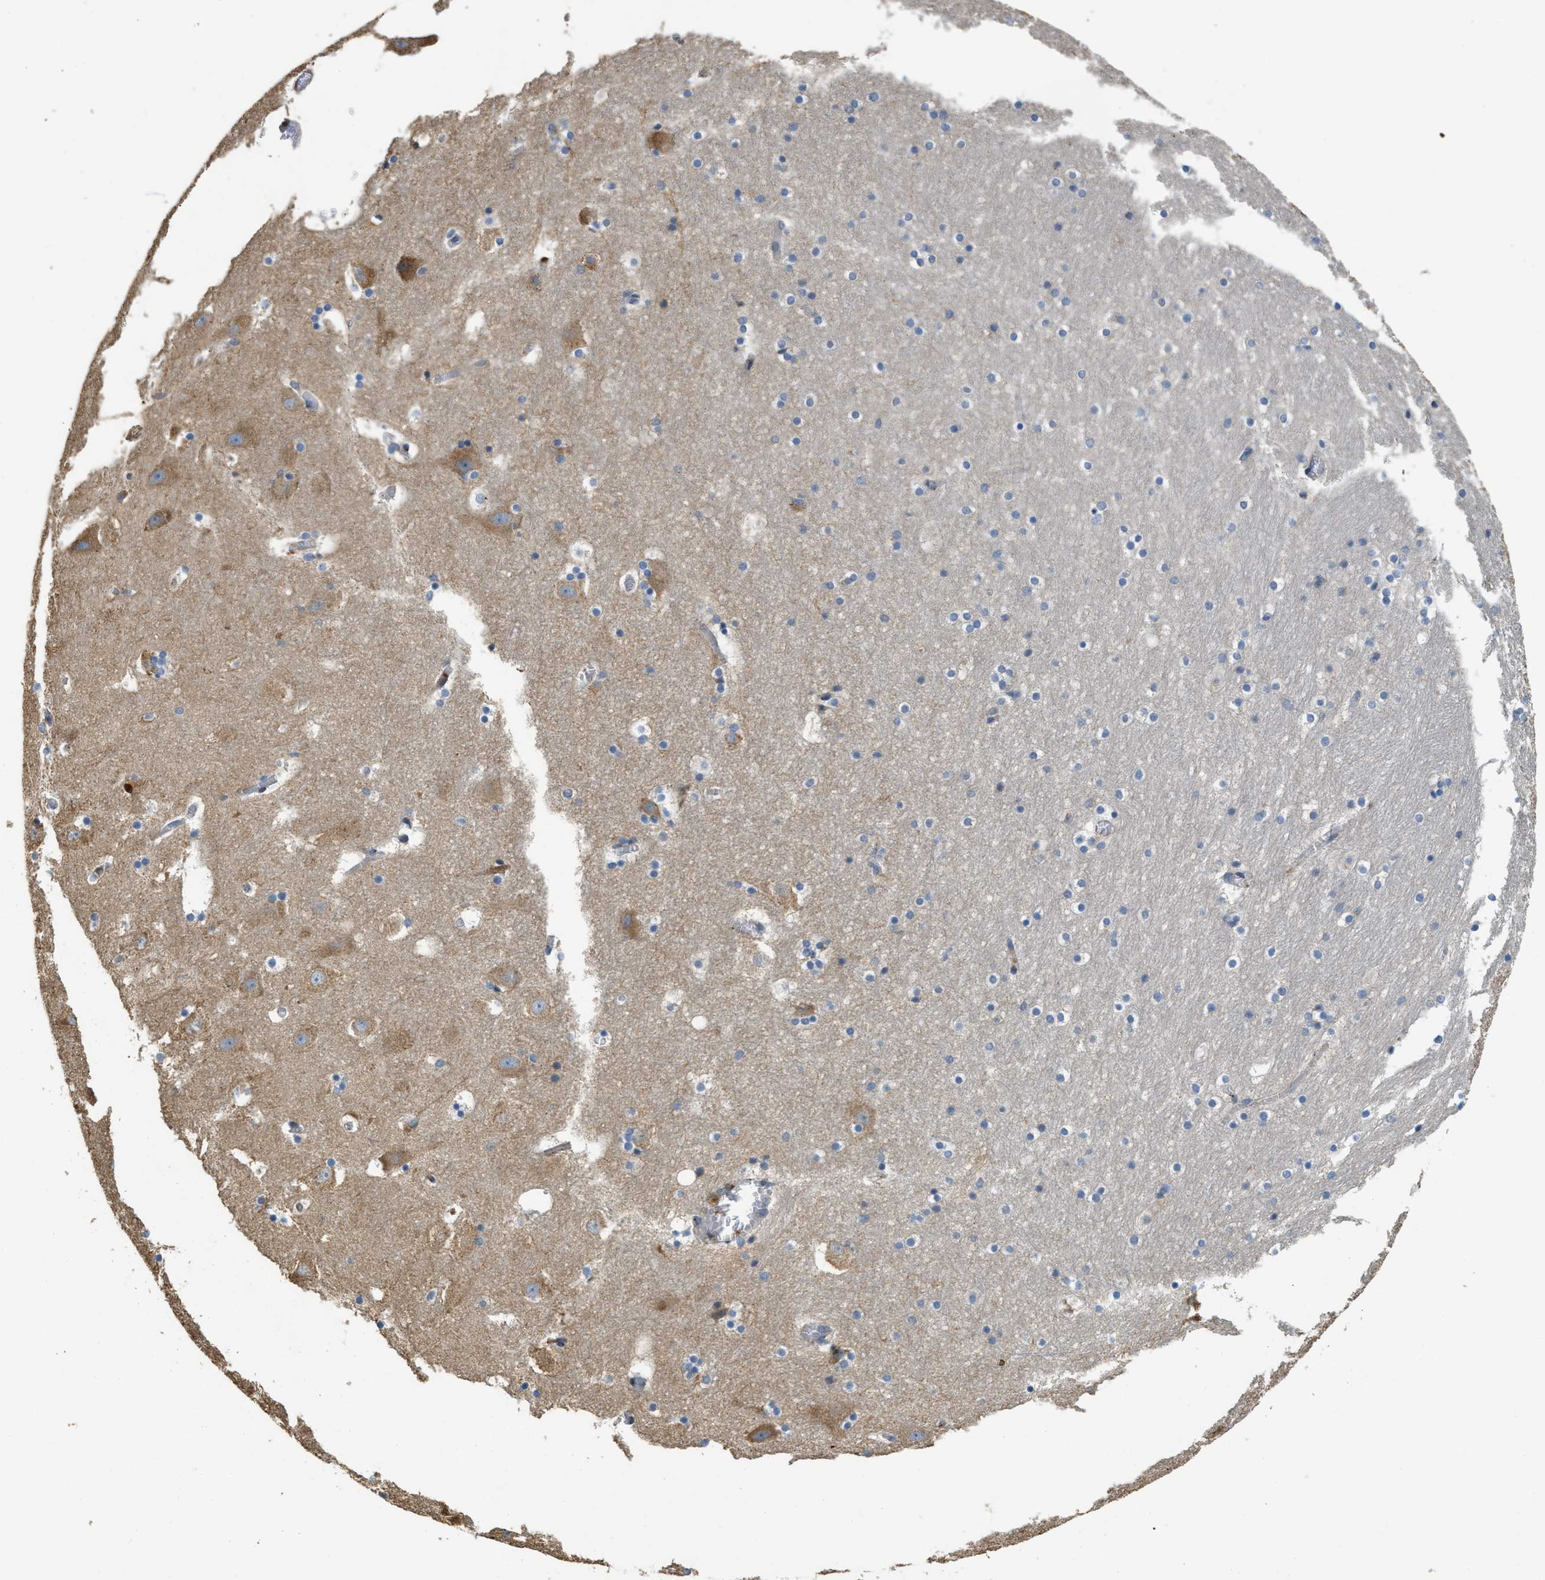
{"staining": {"intensity": "negative", "quantity": "none", "location": "none"}, "tissue": "hippocampus", "cell_type": "Glial cells", "image_type": "normal", "snomed": [{"axis": "morphology", "description": "Normal tissue, NOS"}, {"axis": "topography", "description": "Hippocampus"}], "caption": "Immunohistochemistry (IHC) of benign human hippocampus shows no staining in glial cells.", "gene": "RIPK2", "patient": {"sex": "male", "age": 45}}